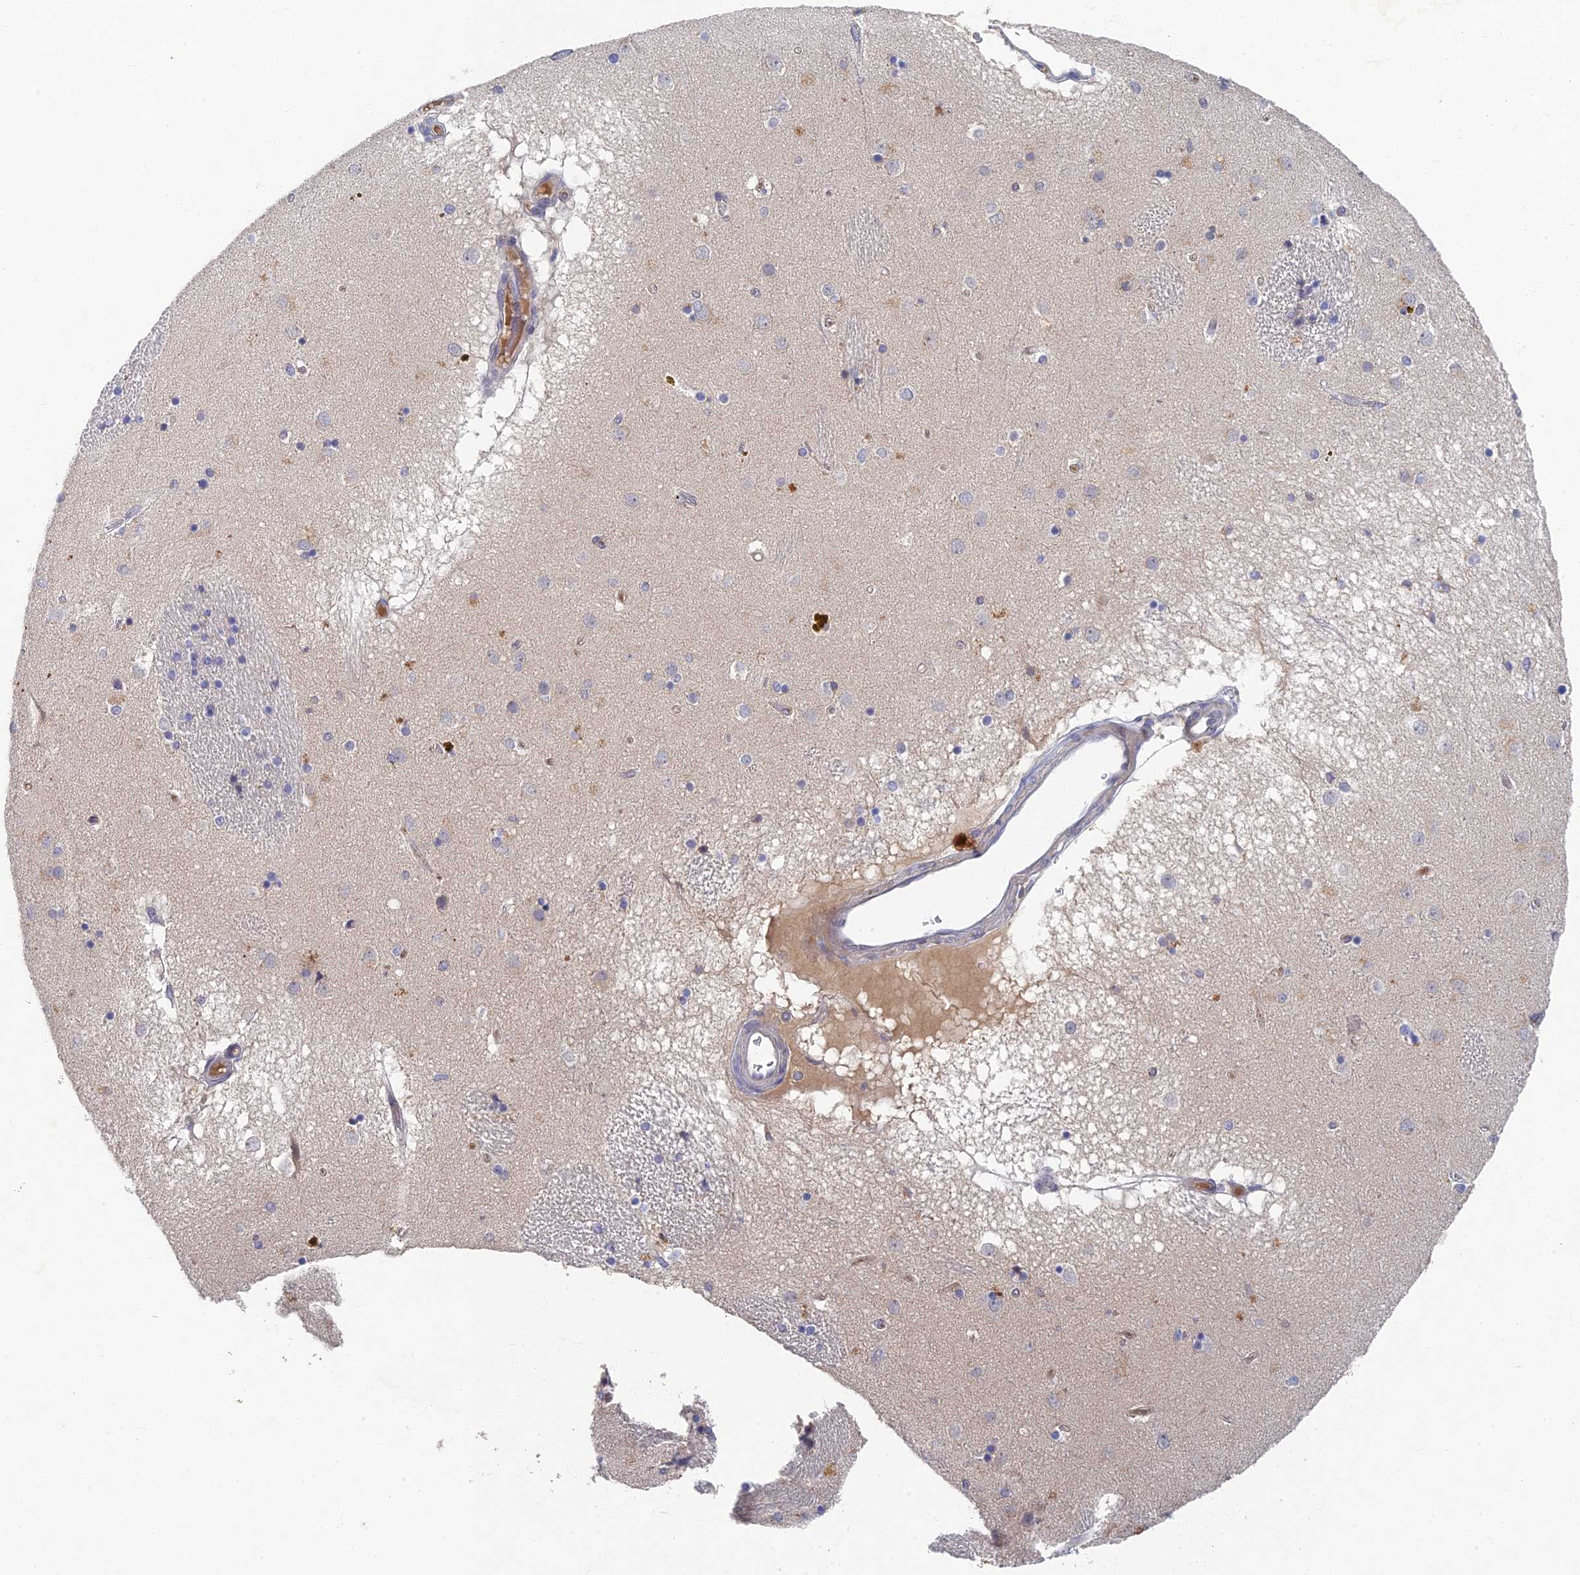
{"staining": {"intensity": "weak", "quantity": "<25%", "location": "cytoplasmic/membranous"}, "tissue": "caudate", "cell_type": "Glial cells", "image_type": "normal", "snomed": [{"axis": "morphology", "description": "Normal tissue, NOS"}, {"axis": "topography", "description": "Lateral ventricle wall"}], "caption": "Protein analysis of unremarkable caudate displays no significant expression in glial cells.", "gene": "GNA15", "patient": {"sex": "male", "age": 70}}